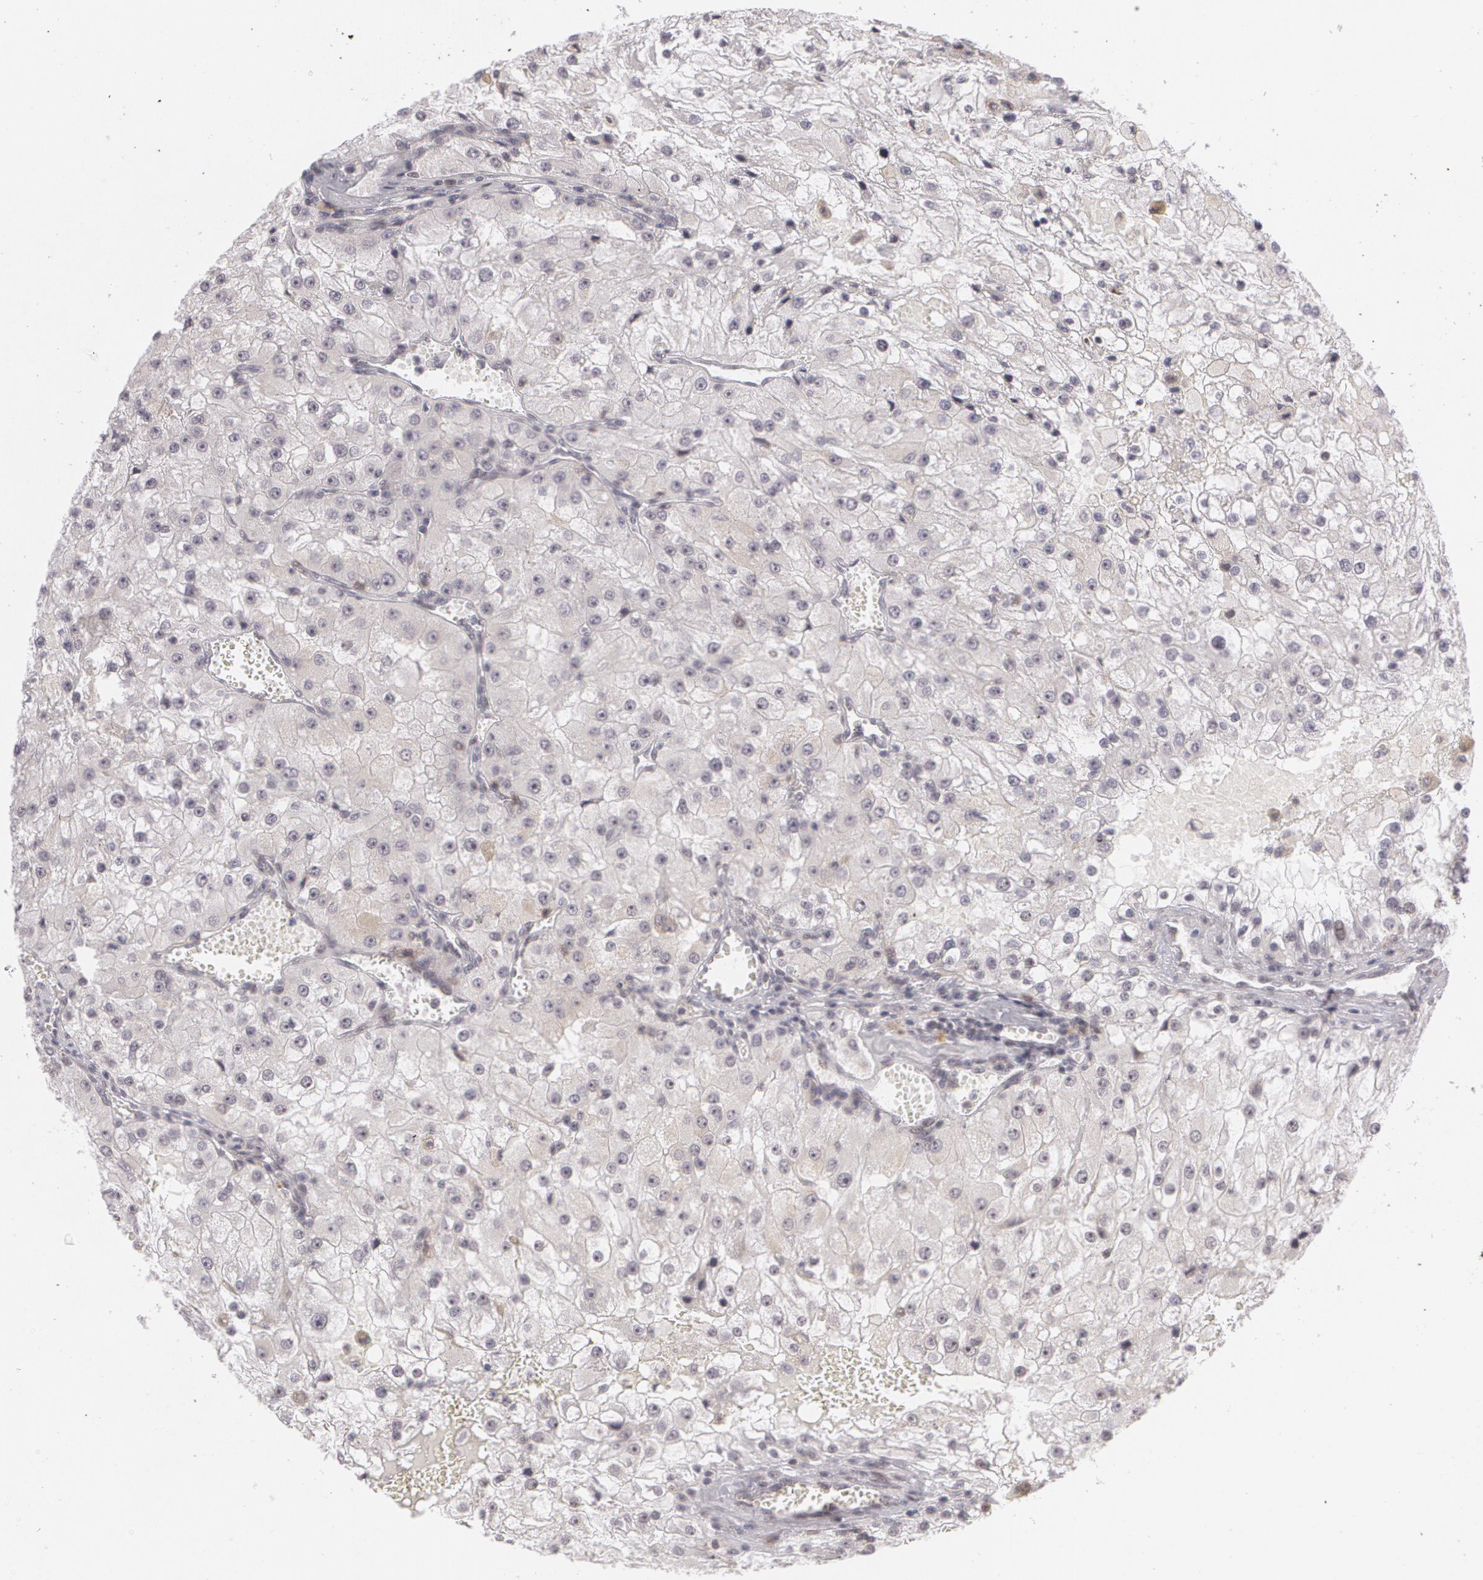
{"staining": {"intensity": "negative", "quantity": "none", "location": "none"}, "tissue": "renal cancer", "cell_type": "Tumor cells", "image_type": "cancer", "snomed": [{"axis": "morphology", "description": "Adenocarcinoma, NOS"}, {"axis": "topography", "description": "Kidney"}], "caption": "An immunohistochemistry micrograph of renal cancer (adenocarcinoma) is shown. There is no staining in tumor cells of renal cancer (adenocarcinoma).", "gene": "RRP7A", "patient": {"sex": "female", "age": 74}}